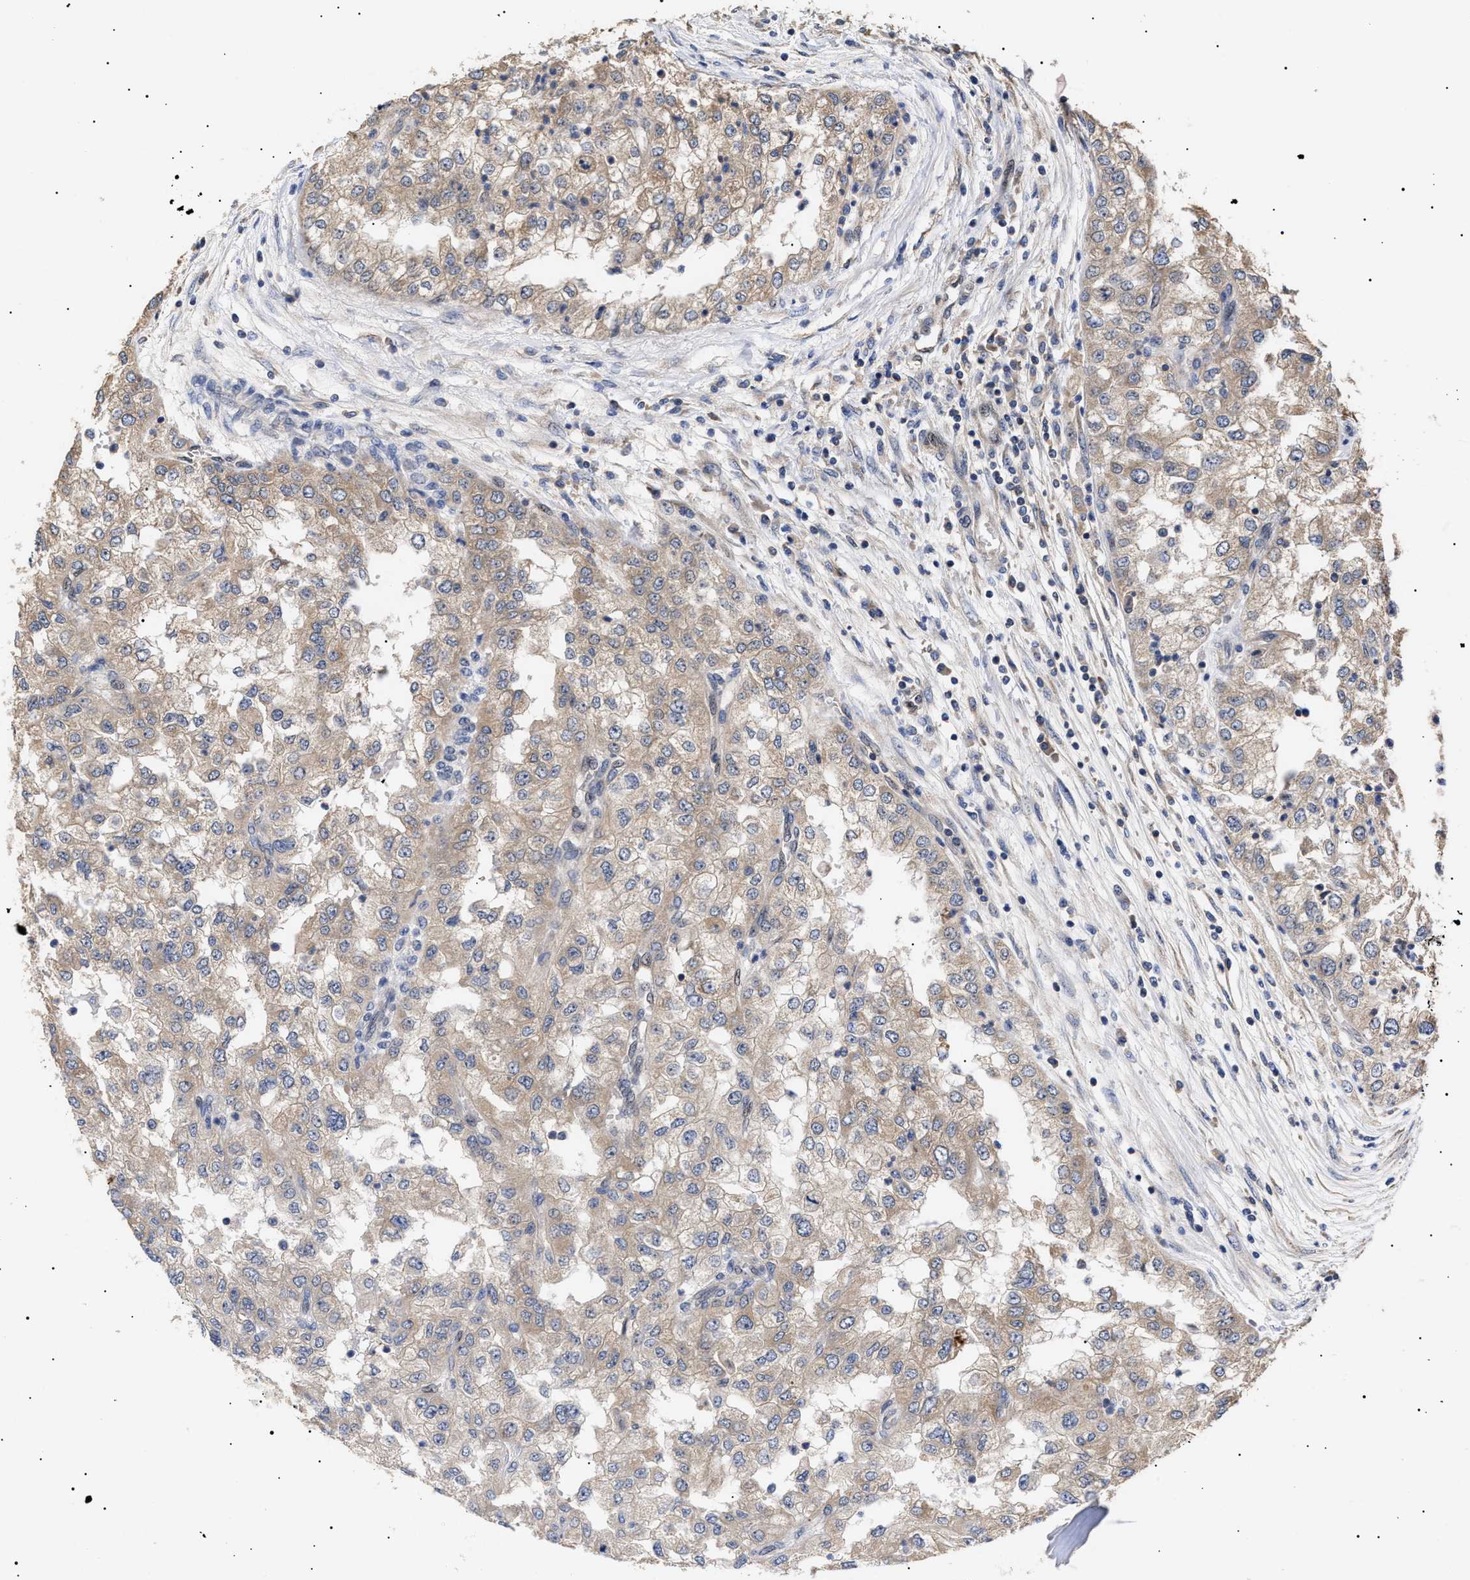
{"staining": {"intensity": "weak", "quantity": "25%-75%", "location": "cytoplasmic/membranous"}, "tissue": "renal cancer", "cell_type": "Tumor cells", "image_type": "cancer", "snomed": [{"axis": "morphology", "description": "Adenocarcinoma, NOS"}, {"axis": "topography", "description": "Kidney"}], "caption": "Immunohistochemical staining of human renal adenocarcinoma exhibits weak cytoplasmic/membranous protein positivity in about 25%-75% of tumor cells.", "gene": "KRBA1", "patient": {"sex": "female", "age": 54}}